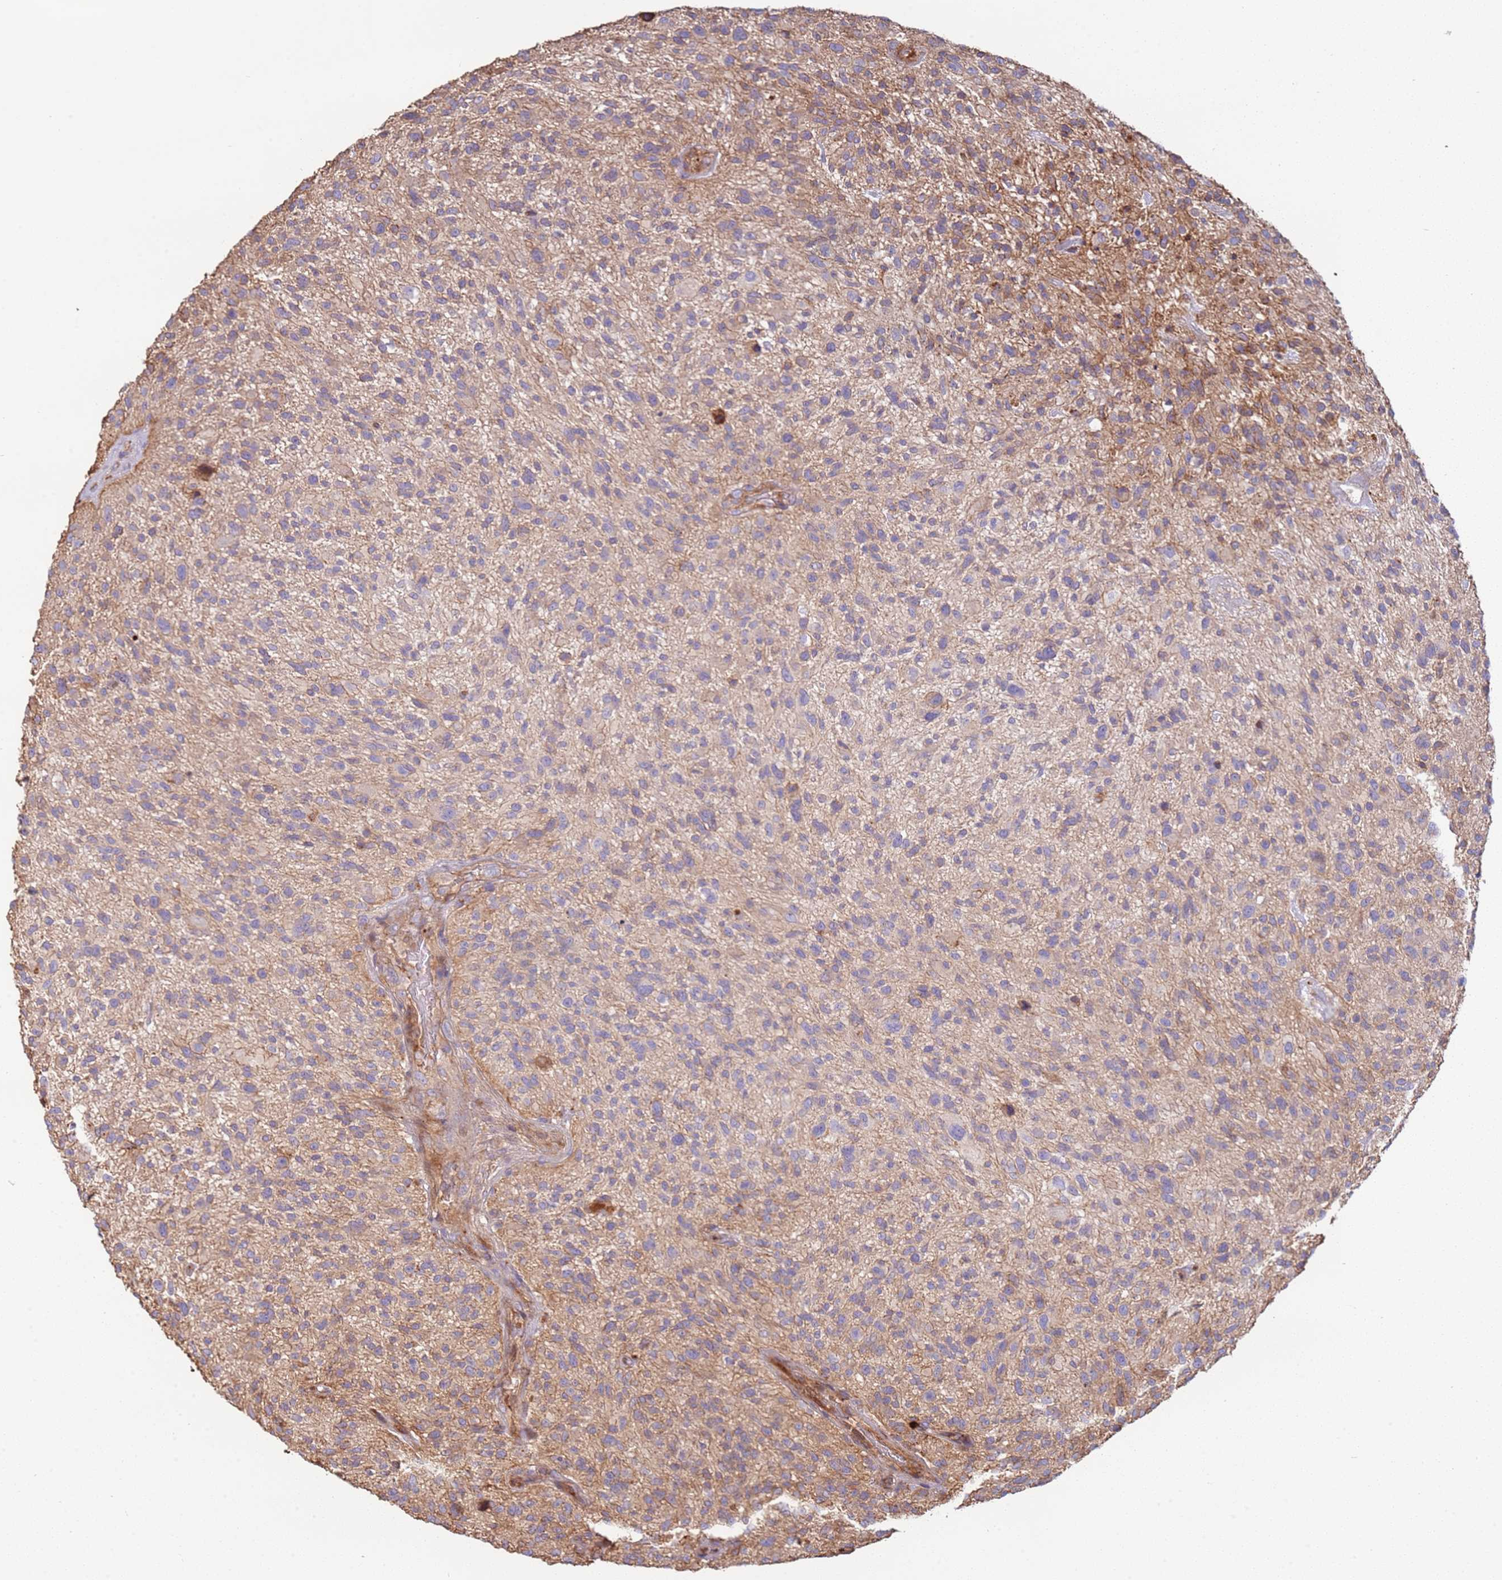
{"staining": {"intensity": "moderate", "quantity": "<25%", "location": "cytoplasmic/membranous"}, "tissue": "glioma", "cell_type": "Tumor cells", "image_type": "cancer", "snomed": [{"axis": "morphology", "description": "Glioma, malignant, High grade"}, {"axis": "topography", "description": "Brain"}], "caption": "Brown immunohistochemical staining in human glioma demonstrates moderate cytoplasmic/membranous expression in approximately <25% of tumor cells. The protein of interest is stained brown, and the nuclei are stained in blue (DAB IHC with brightfield microscopy, high magnification).", "gene": "NDUFAF4", "patient": {"sex": "male", "age": 47}}